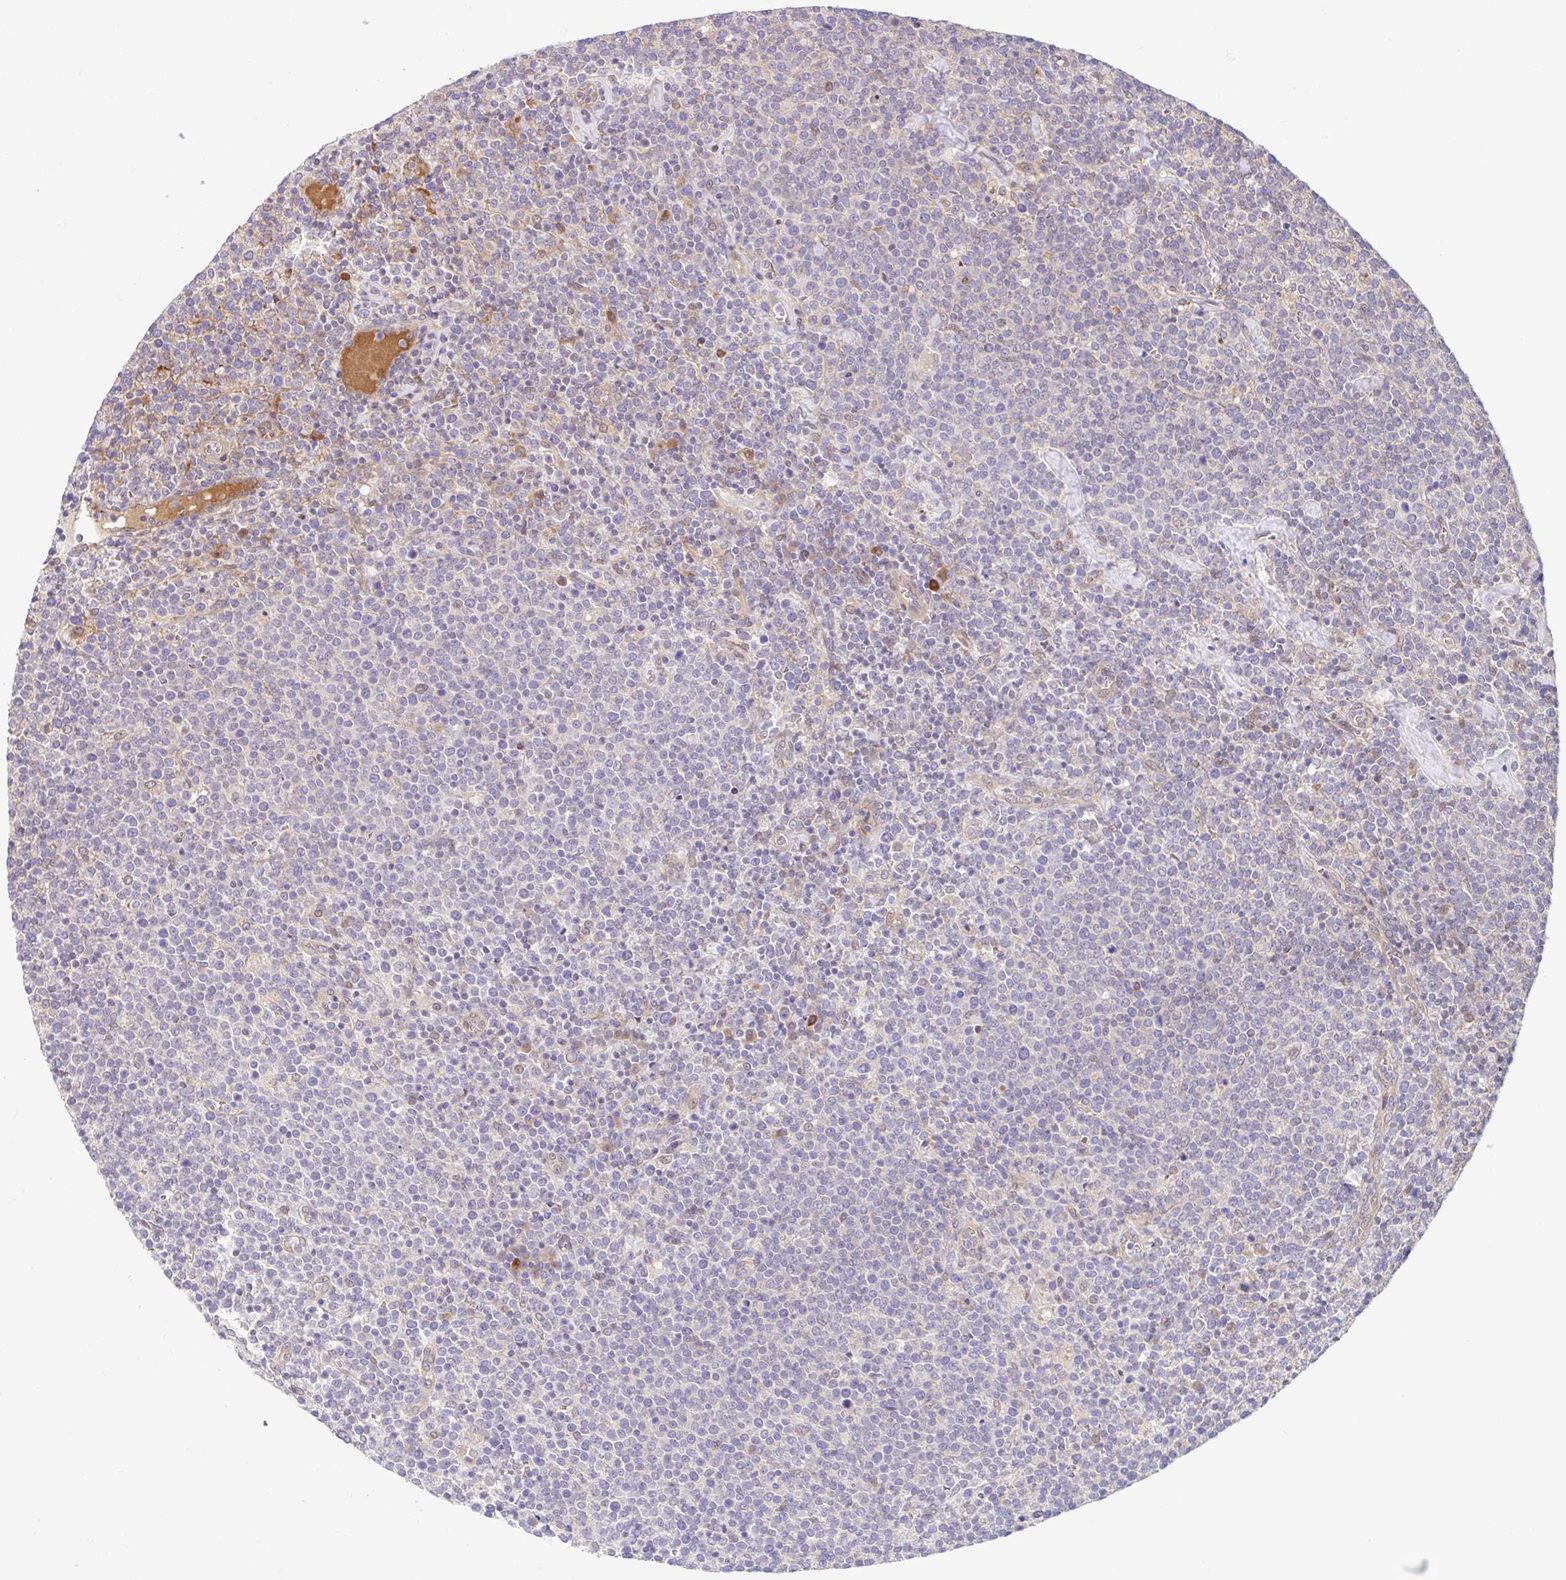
{"staining": {"intensity": "negative", "quantity": "none", "location": "none"}, "tissue": "lymphoma", "cell_type": "Tumor cells", "image_type": "cancer", "snomed": [{"axis": "morphology", "description": "Malignant lymphoma, non-Hodgkin's type, High grade"}, {"axis": "topography", "description": "Lymph node"}], "caption": "High-grade malignant lymphoma, non-Hodgkin's type stained for a protein using immunohistochemistry shows no staining tumor cells.", "gene": "UBE4A", "patient": {"sex": "male", "age": 61}}